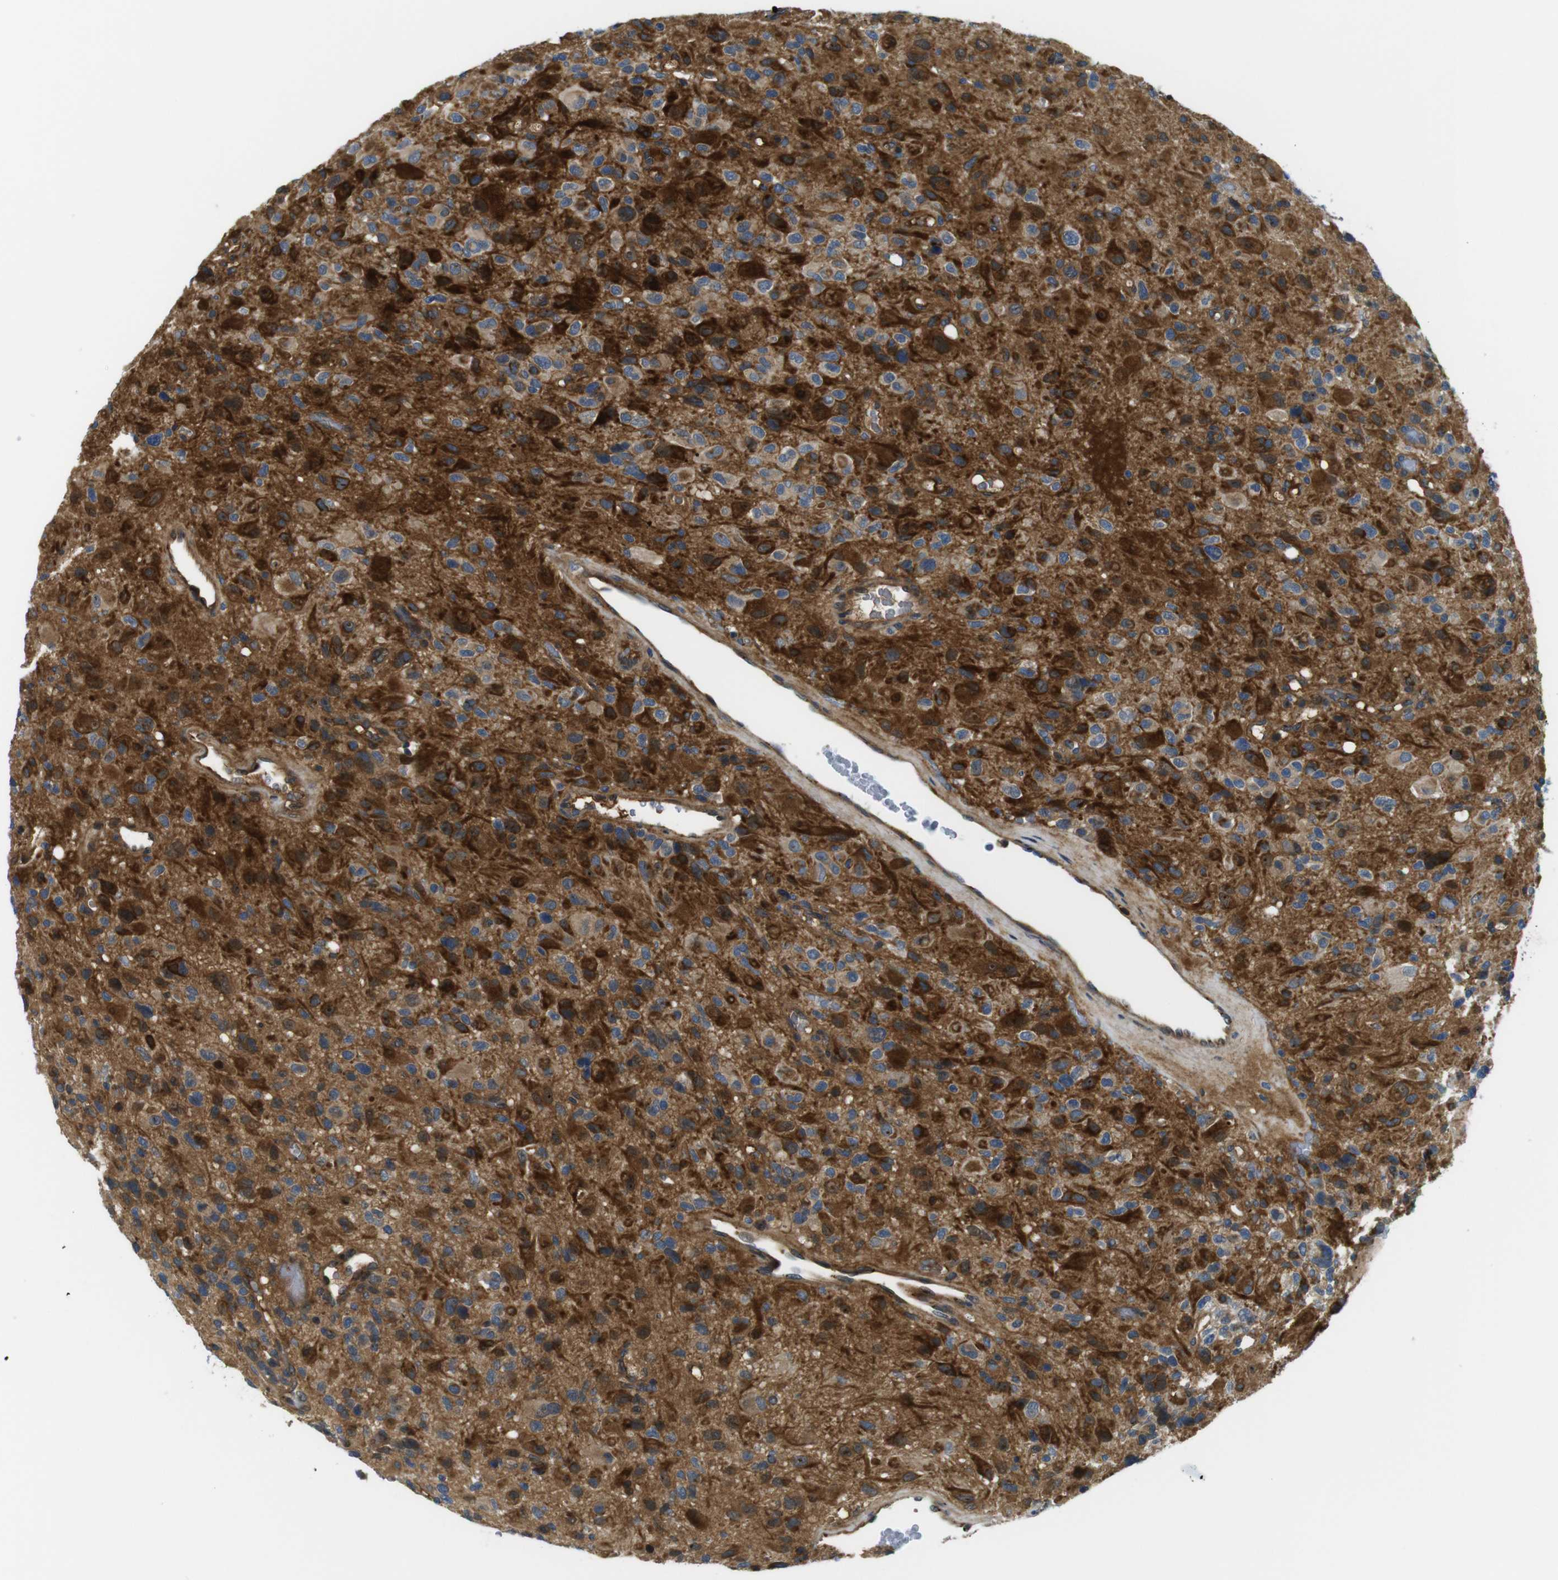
{"staining": {"intensity": "strong", "quantity": "25%-75%", "location": "cytoplasmic/membranous"}, "tissue": "glioma", "cell_type": "Tumor cells", "image_type": "cancer", "snomed": [{"axis": "morphology", "description": "Glioma, malignant, High grade"}, {"axis": "topography", "description": "Brain"}], "caption": "Human high-grade glioma (malignant) stained for a protein (brown) exhibits strong cytoplasmic/membranous positive staining in about 25%-75% of tumor cells.", "gene": "ZDHHC3", "patient": {"sex": "male", "age": 48}}